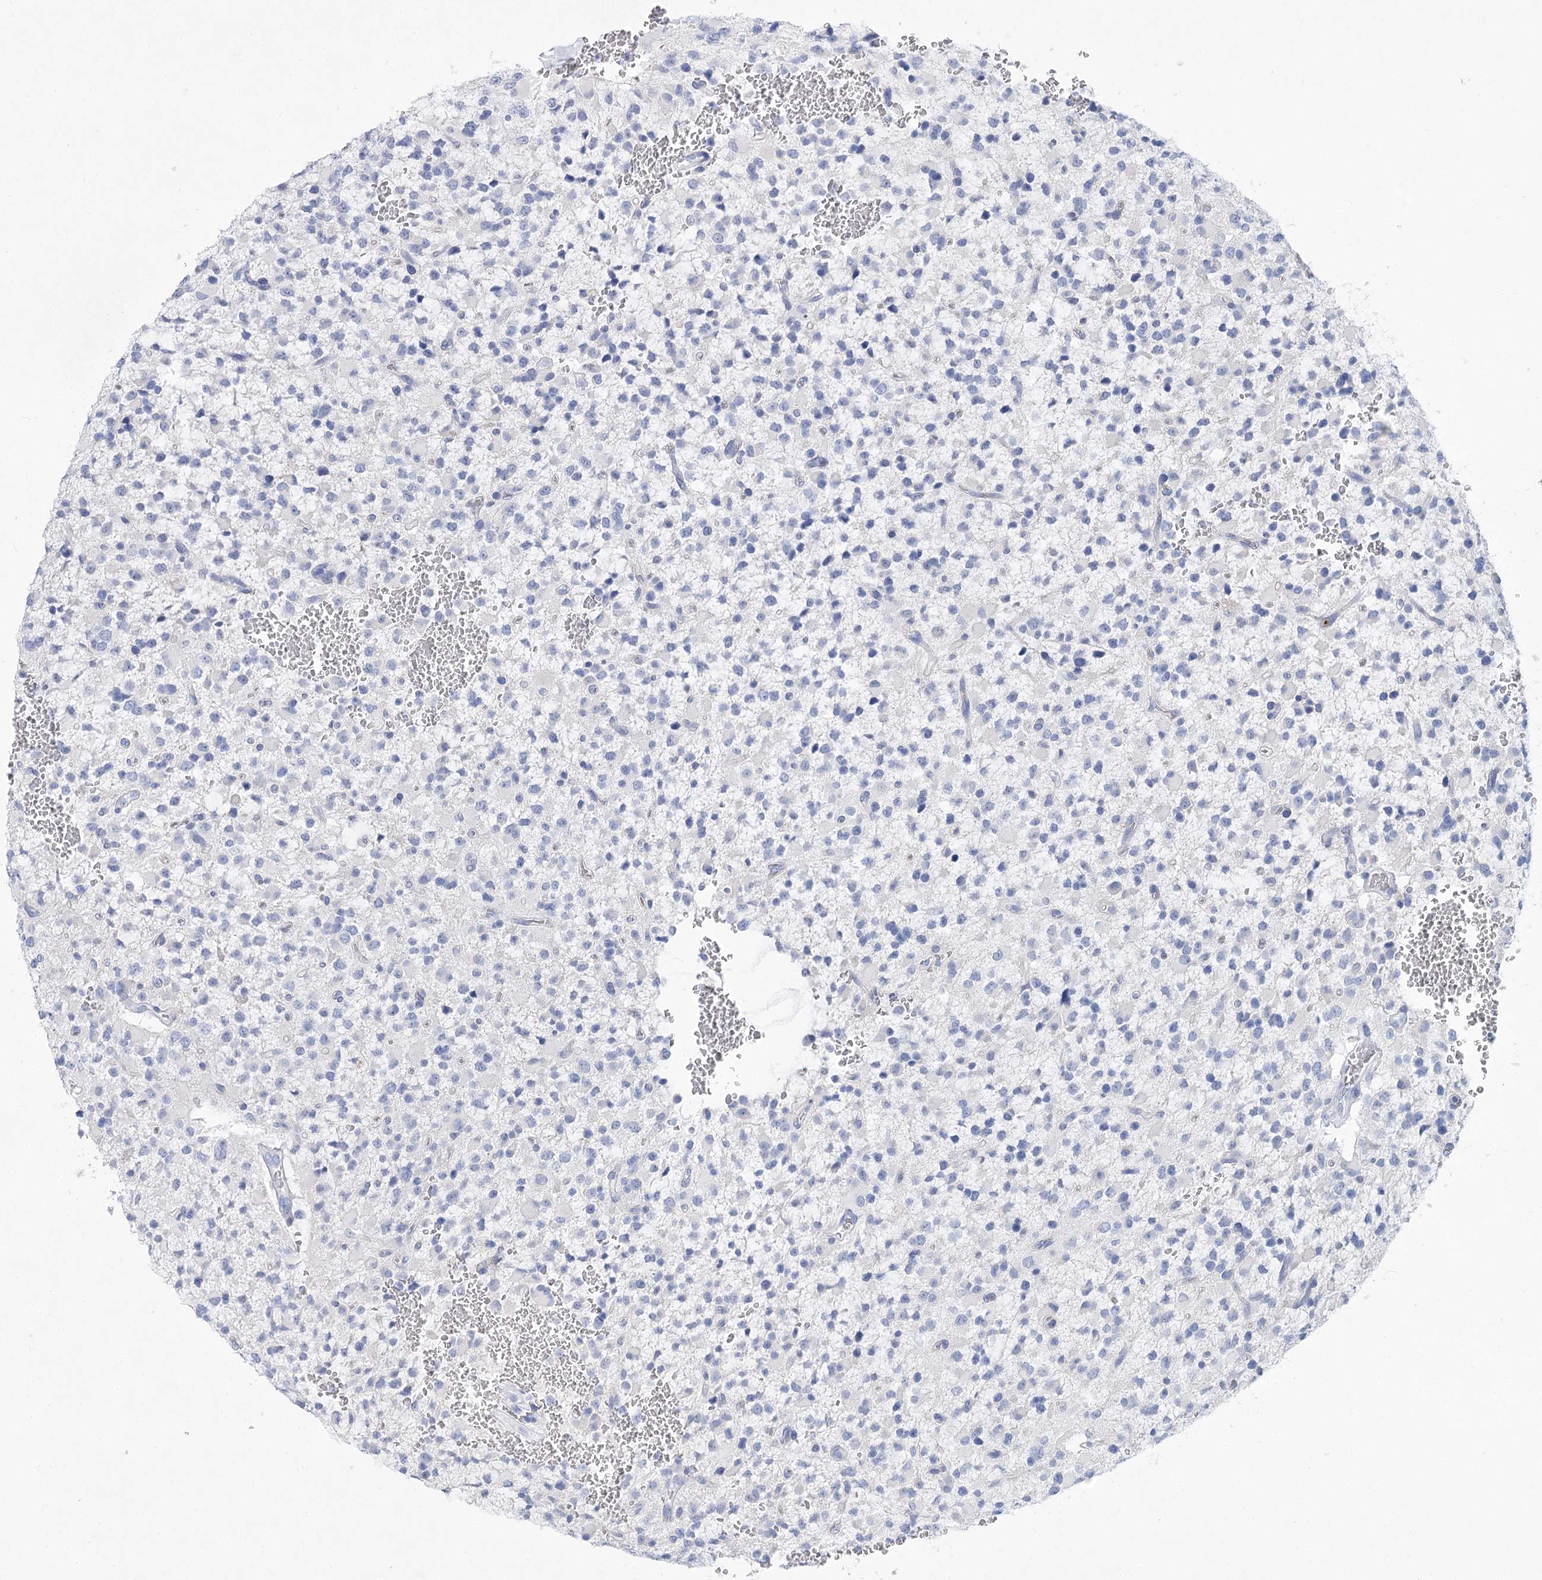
{"staining": {"intensity": "negative", "quantity": "none", "location": "none"}, "tissue": "glioma", "cell_type": "Tumor cells", "image_type": "cancer", "snomed": [{"axis": "morphology", "description": "Glioma, malignant, High grade"}, {"axis": "topography", "description": "Brain"}], "caption": "Tumor cells show no significant expression in malignant glioma (high-grade). (Stains: DAB immunohistochemistry with hematoxylin counter stain, Microscopy: brightfield microscopy at high magnification).", "gene": "WDR74", "patient": {"sex": "male", "age": 34}}